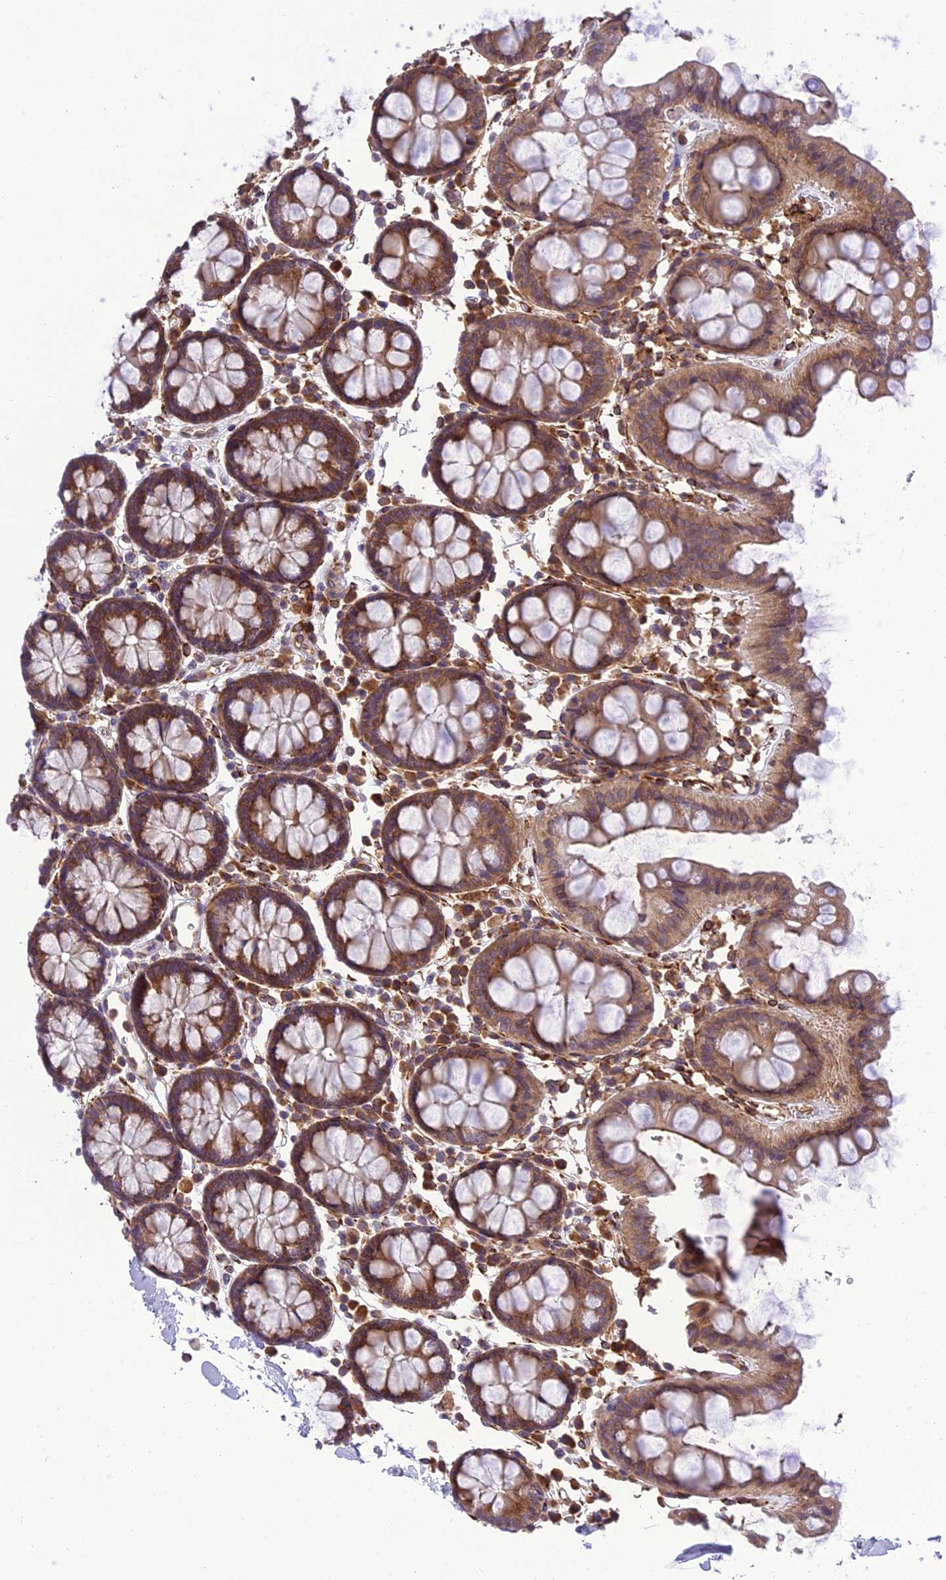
{"staining": {"intensity": "moderate", "quantity": ">75%", "location": "cytoplasmic/membranous"}, "tissue": "colon", "cell_type": "Endothelial cells", "image_type": "normal", "snomed": [{"axis": "morphology", "description": "Normal tissue, NOS"}, {"axis": "topography", "description": "Colon"}], "caption": "Immunohistochemical staining of benign human colon reveals medium levels of moderate cytoplasmic/membranous staining in about >75% of endothelial cells.", "gene": "DHCR7", "patient": {"sex": "male", "age": 75}}